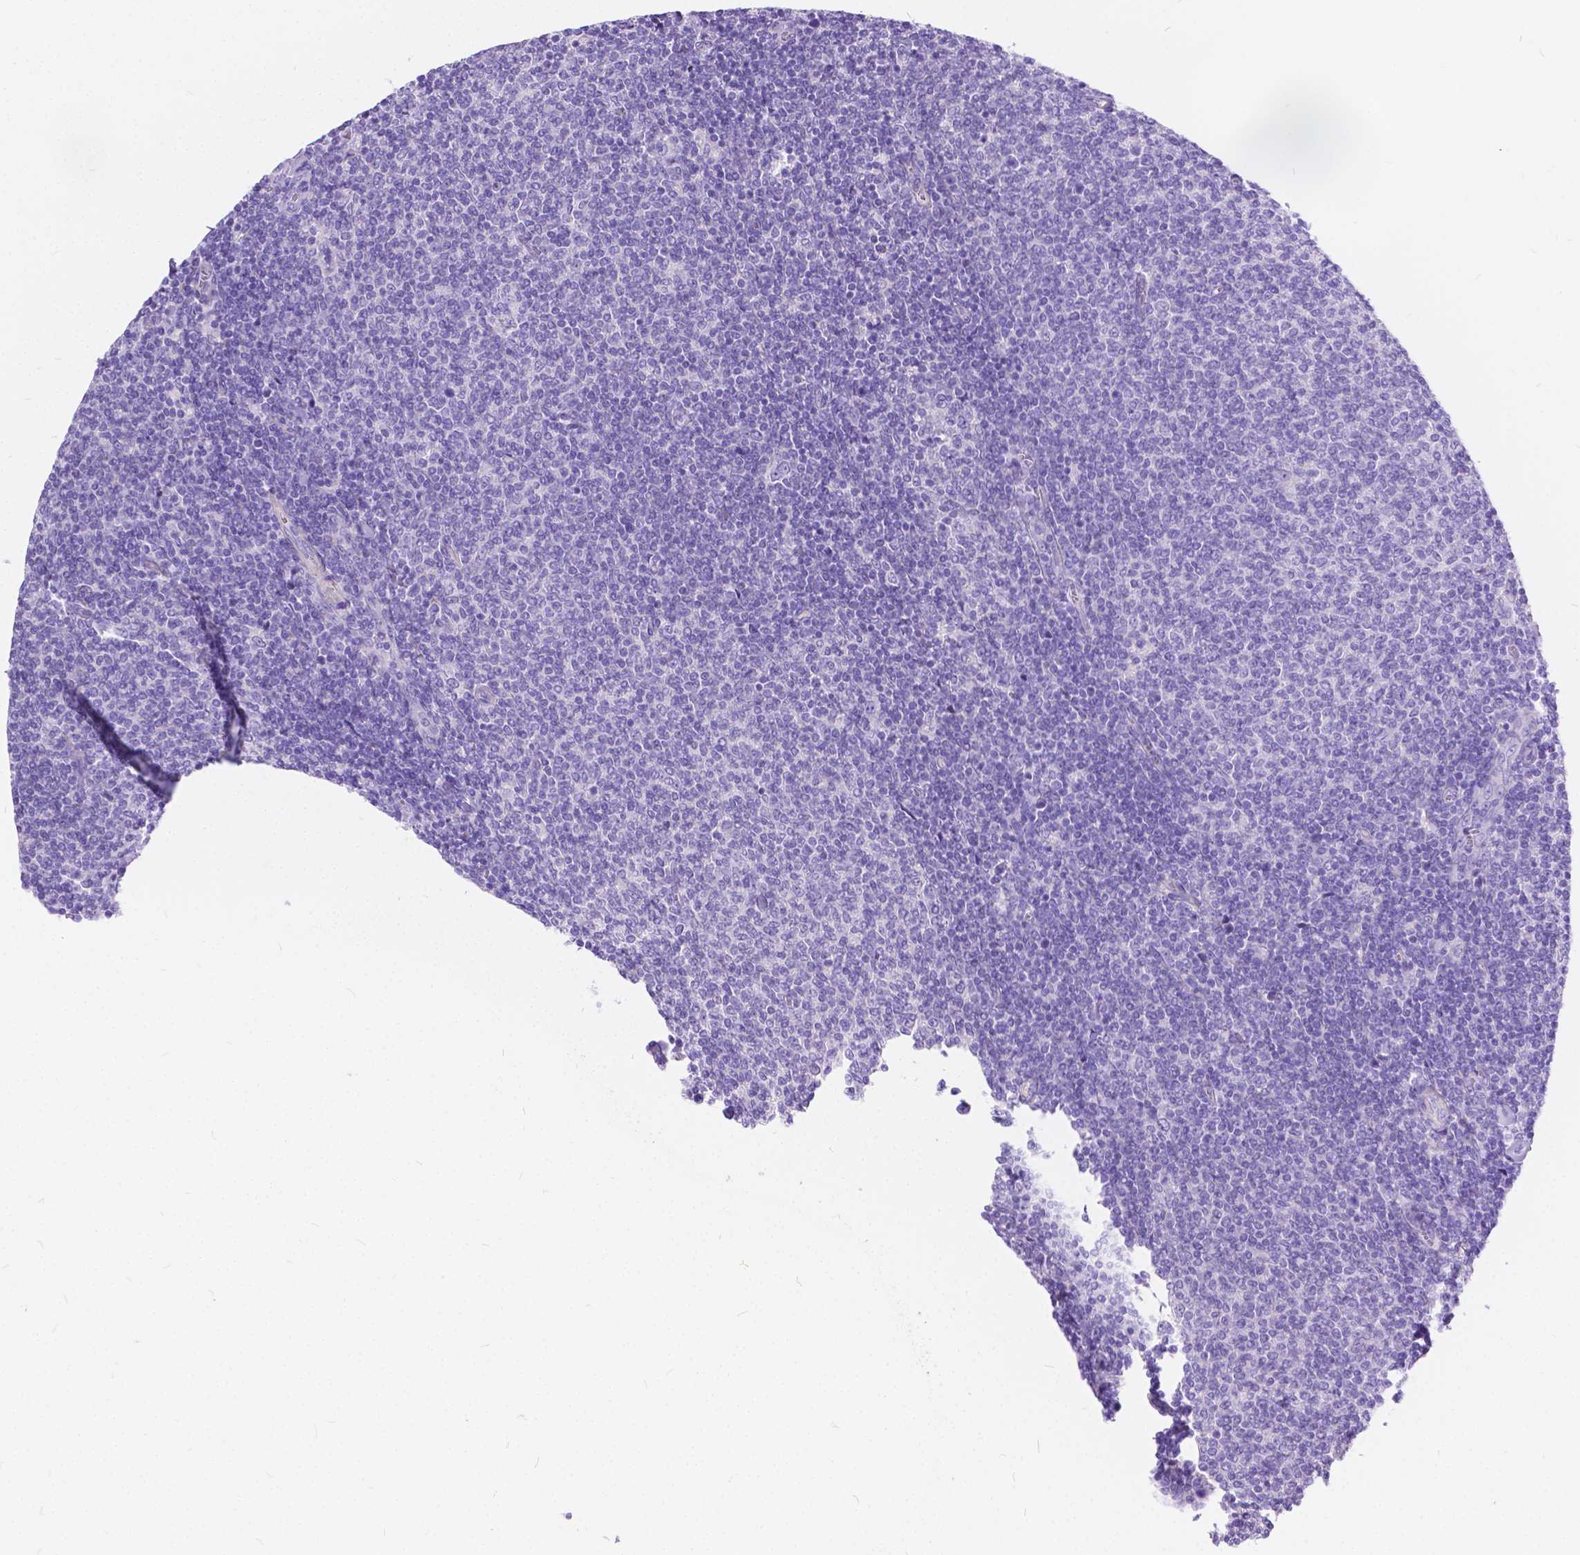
{"staining": {"intensity": "negative", "quantity": "none", "location": "none"}, "tissue": "lymphoma", "cell_type": "Tumor cells", "image_type": "cancer", "snomed": [{"axis": "morphology", "description": "Malignant lymphoma, non-Hodgkin's type, Low grade"}, {"axis": "topography", "description": "Lymph node"}], "caption": "The micrograph displays no staining of tumor cells in low-grade malignant lymphoma, non-Hodgkin's type.", "gene": "CHRM1", "patient": {"sex": "male", "age": 52}}